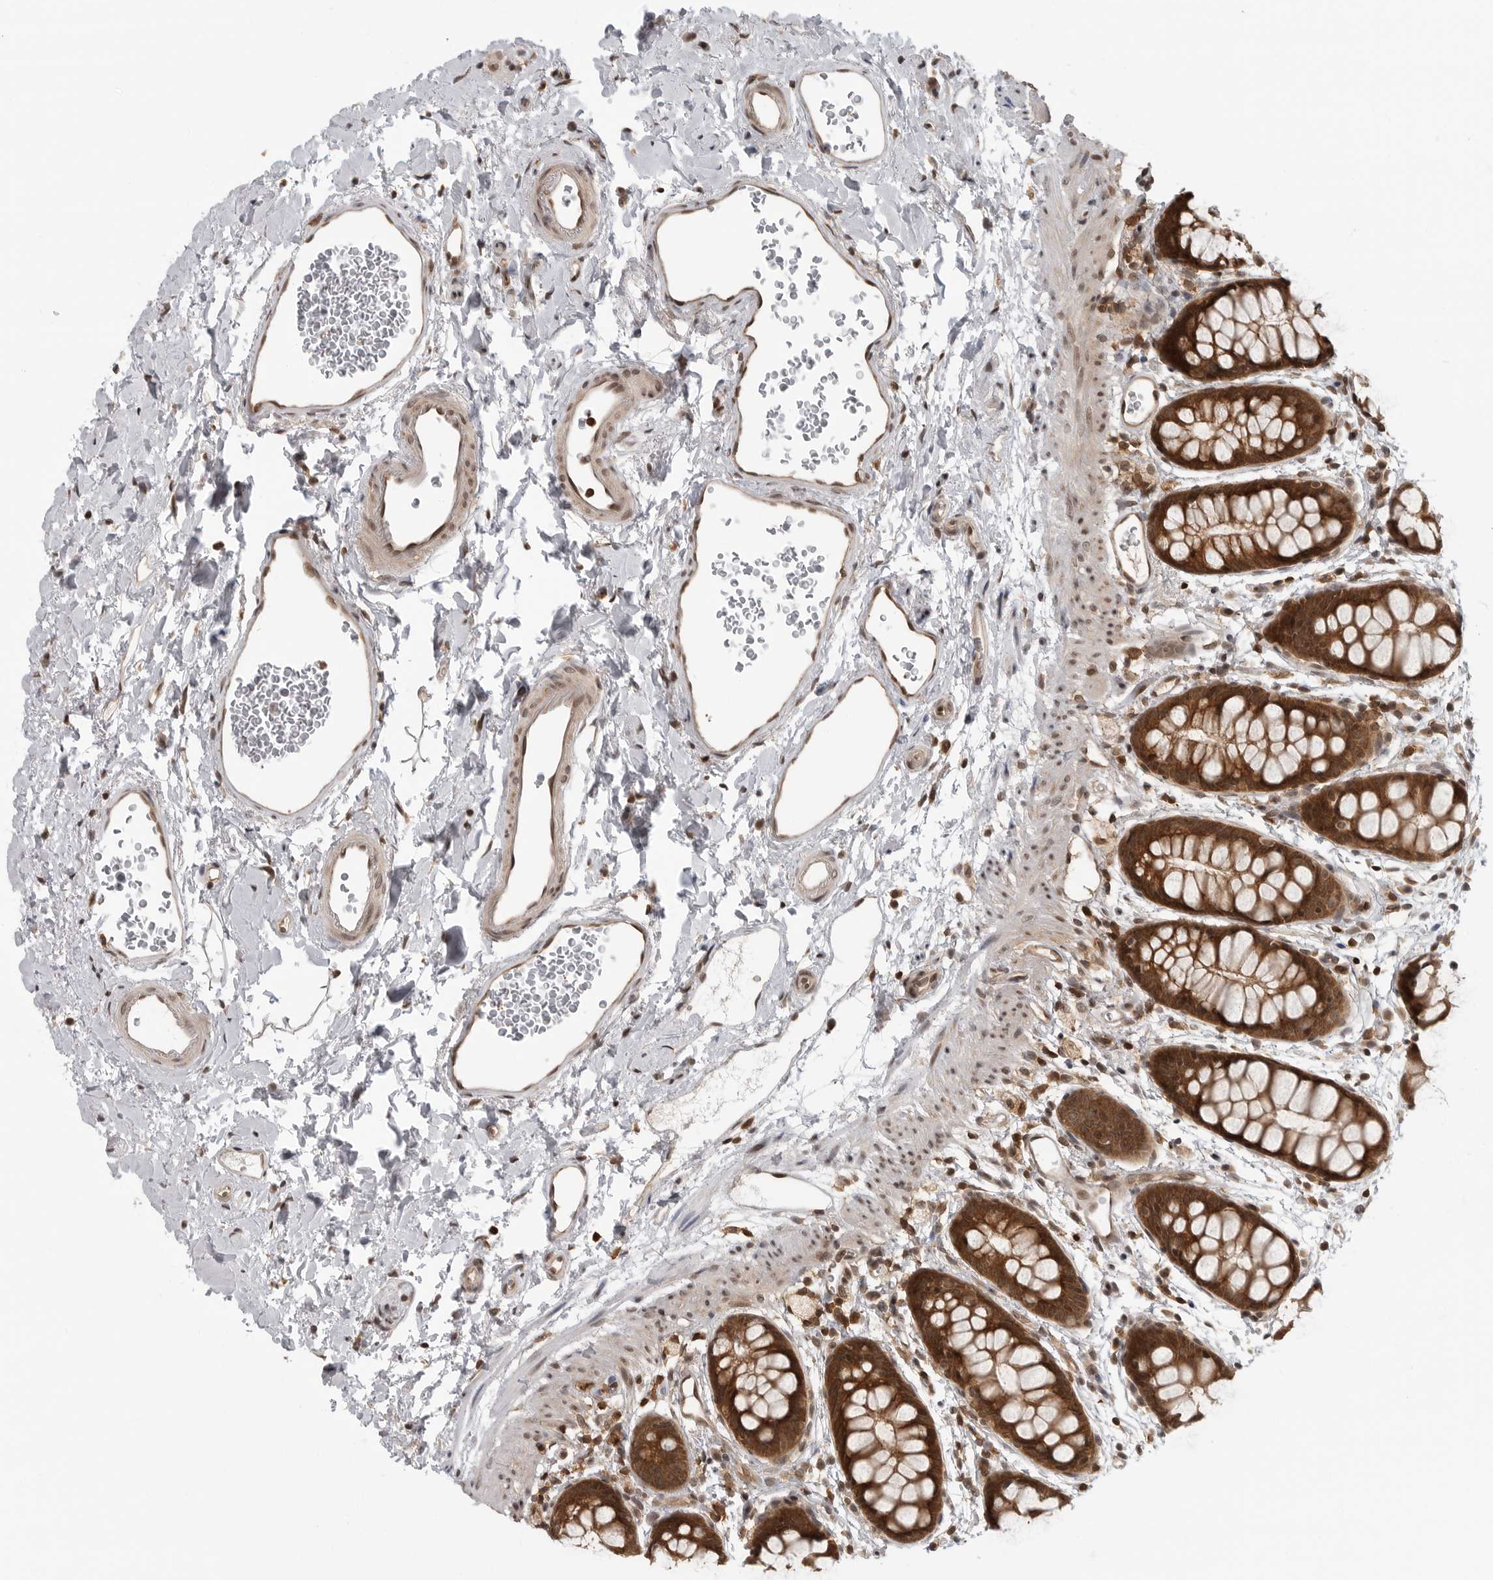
{"staining": {"intensity": "strong", "quantity": ">75%", "location": "cytoplasmic/membranous,nuclear"}, "tissue": "rectum", "cell_type": "Glandular cells", "image_type": "normal", "snomed": [{"axis": "morphology", "description": "Normal tissue, NOS"}, {"axis": "topography", "description": "Rectum"}], "caption": "The micrograph exhibits staining of unremarkable rectum, revealing strong cytoplasmic/membranous,nuclear protein staining (brown color) within glandular cells.", "gene": "SZRD1", "patient": {"sex": "female", "age": 65}}